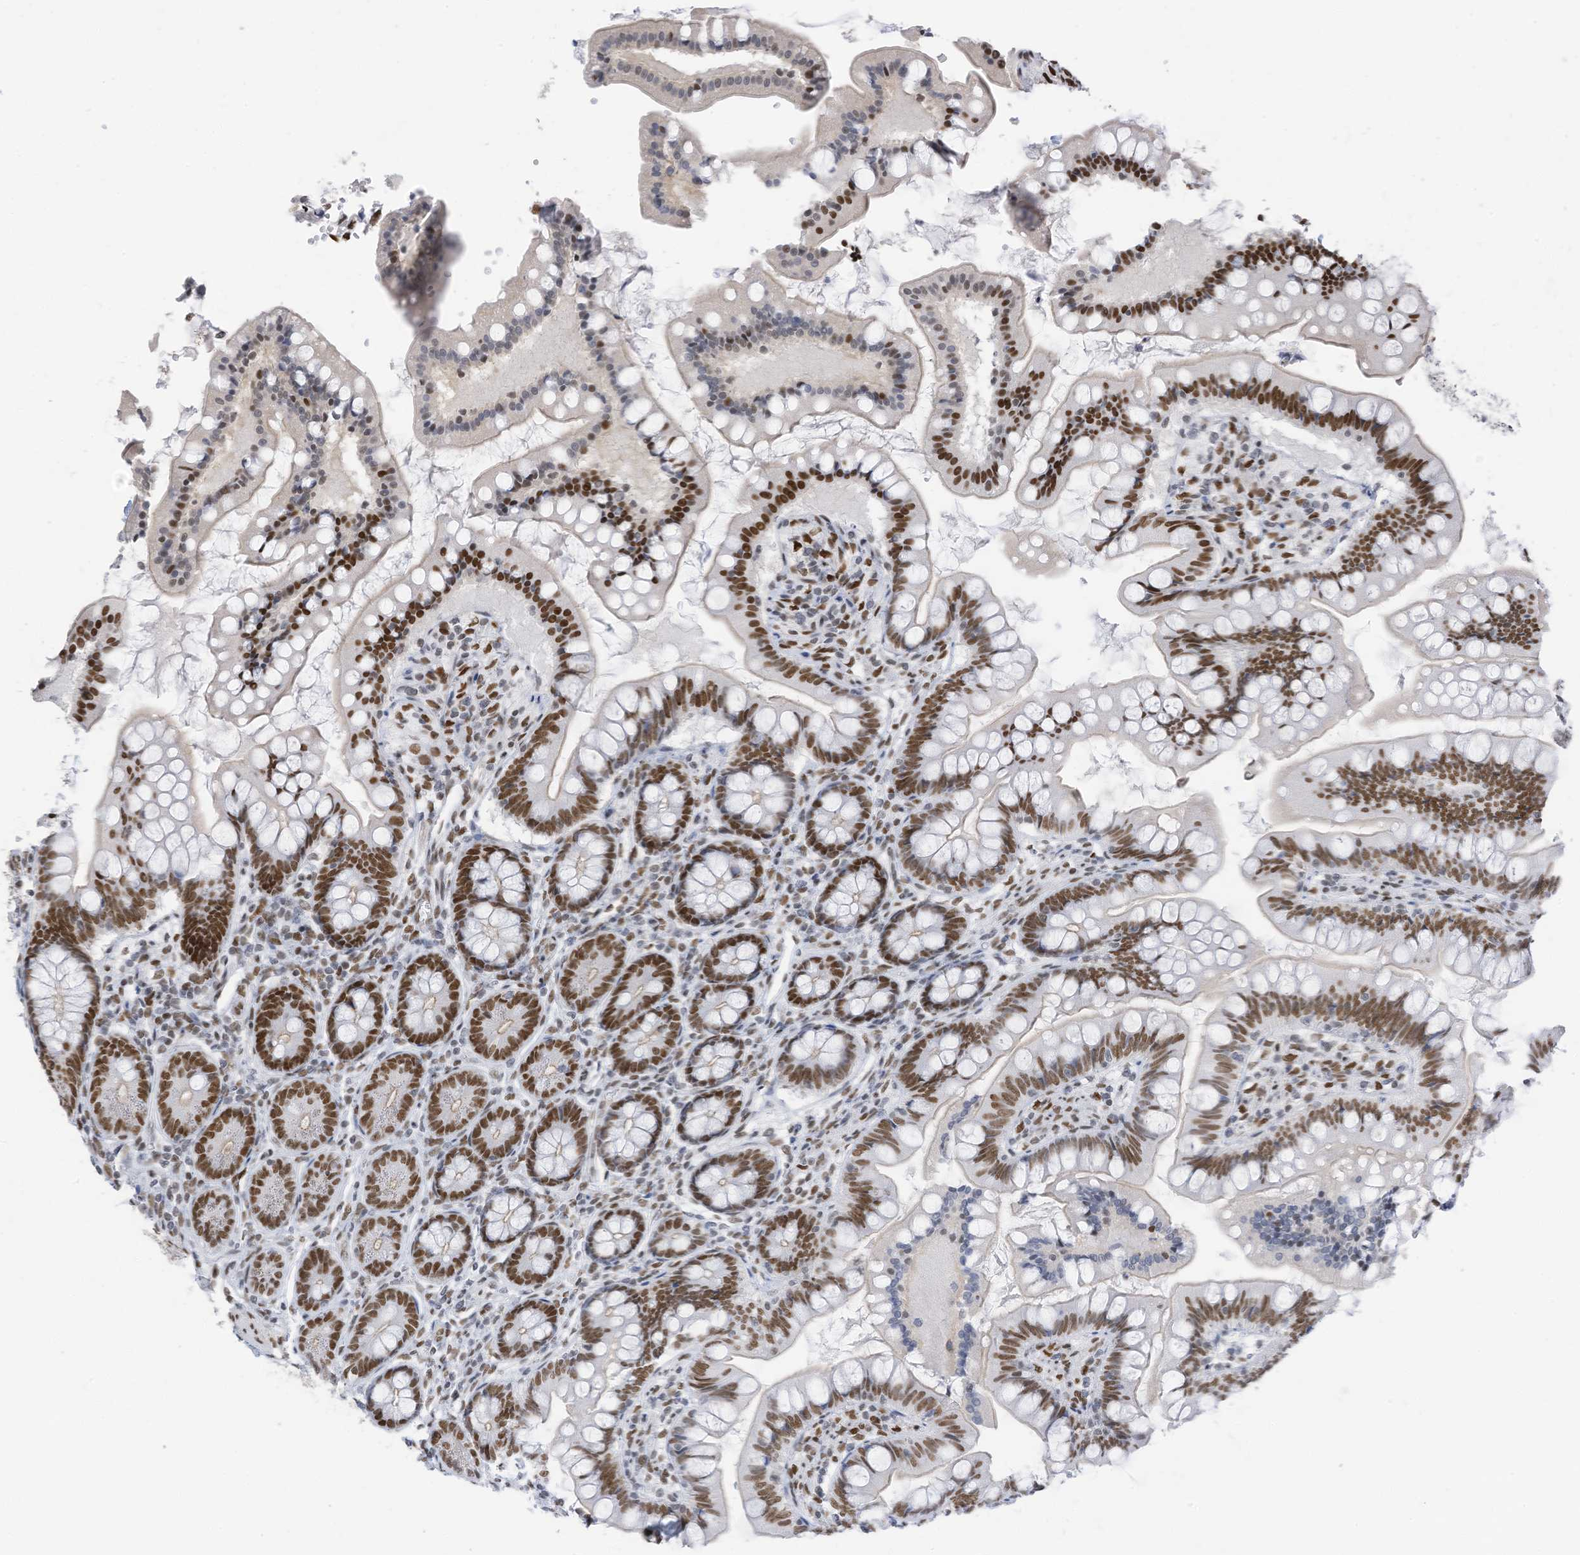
{"staining": {"intensity": "strong", "quantity": "25%-75%", "location": "nuclear"}, "tissue": "small intestine", "cell_type": "Glandular cells", "image_type": "normal", "snomed": [{"axis": "morphology", "description": "Normal tissue, NOS"}, {"axis": "topography", "description": "Small intestine"}], "caption": "Protein analysis of unremarkable small intestine demonstrates strong nuclear expression in about 25%-75% of glandular cells. (DAB (3,3'-diaminobenzidine) = brown stain, brightfield microscopy at high magnification).", "gene": "KHSRP", "patient": {"sex": "male", "age": 7}}